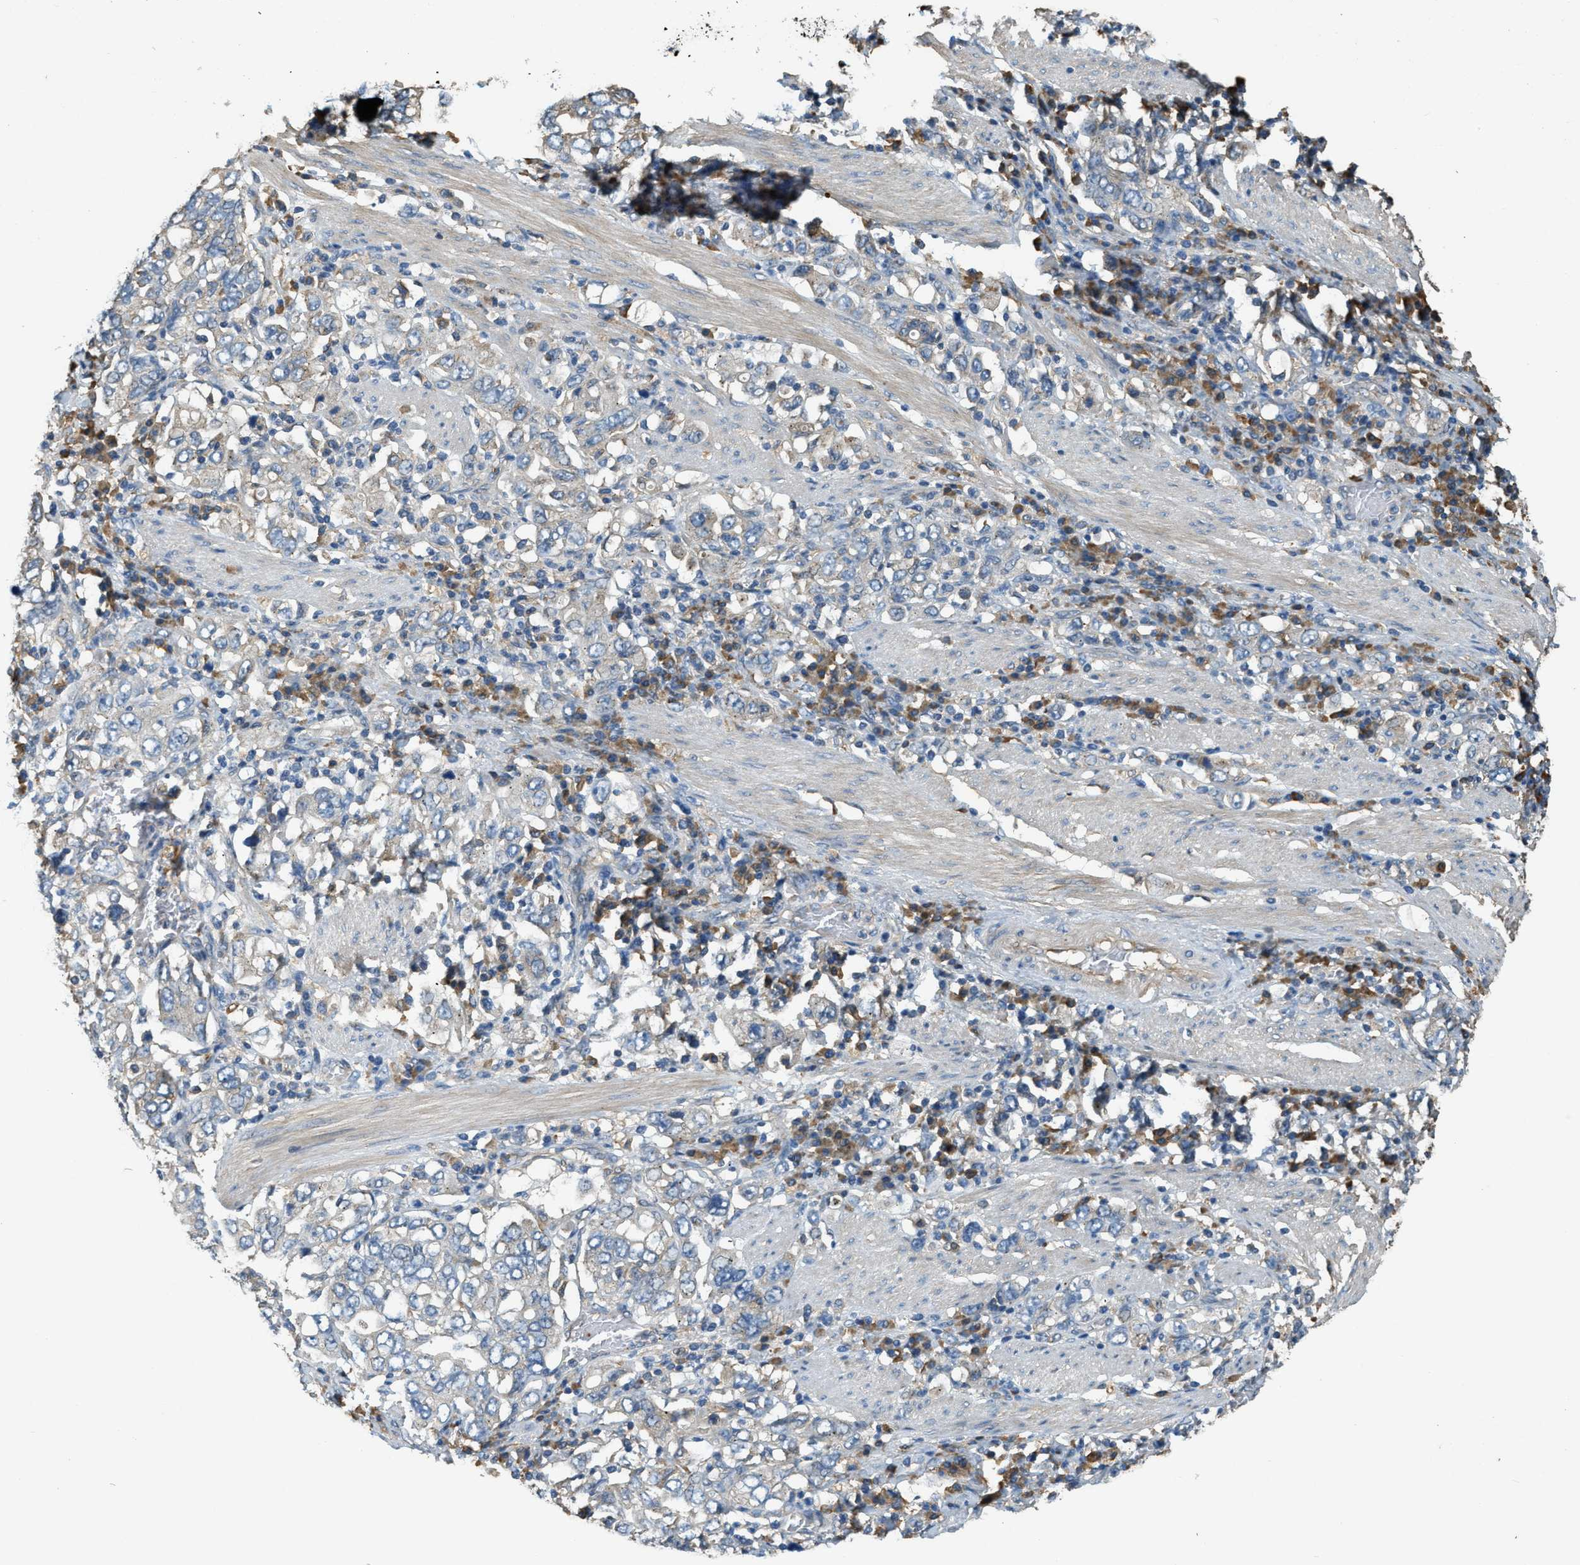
{"staining": {"intensity": "negative", "quantity": "none", "location": "none"}, "tissue": "stomach cancer", "cell_type": "Tumor cells", "image_type": "cancer", "snomed": [{"axis": "morphology", "description": "Adenocarcinoma, NOS"}, {"axis": "topography", "description": "Stomach, upper"}], "caption": "High magnification brightfield microscopy of stomach cancer (adenocarcinoma) stained with DAB (brown) and counterstained with hematoxylin (blue): tumor cells show no significant expression.", "gene": "CFLAR", "patient": {"sex": "male", "age": 62}}